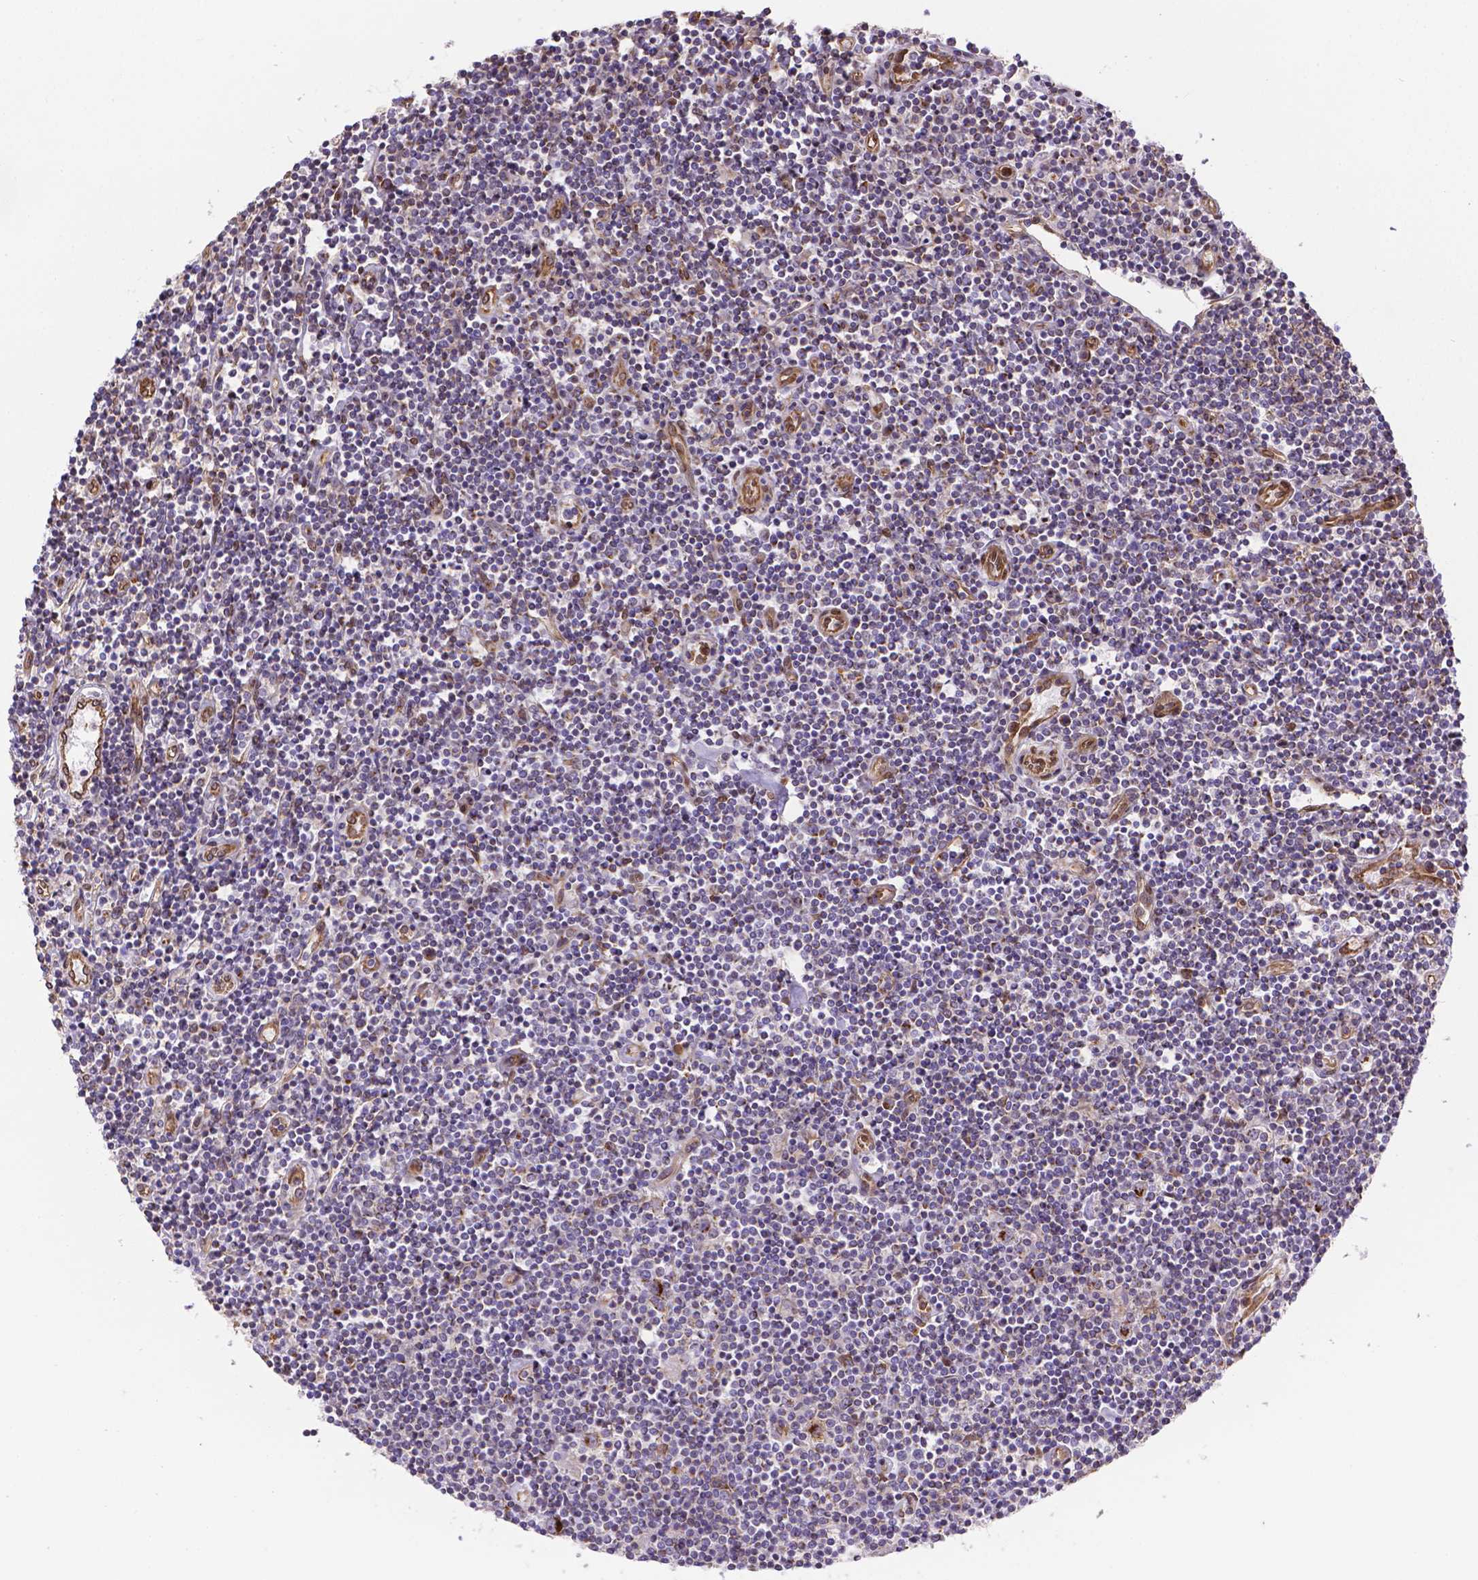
{"staining": {"intensity": "weak", "quantity": ">75%", "location": "cytoplasmic/membranous"}, "tissue": "lymphoma", "cell_type": "Tumor cells", "image_type": "cancer", "snomed": [{"axis": "morphology", "description": "Hodgkin's disease, NOS"}, {"axis": "topography", "description": "Lymph node"}], "caption": "Hodgkin's disease stained for a protein (brown) displays weak cytoplasmic/membranous positive positivity in approximately >75% of tumor cells.", "gene": "YAP1", "patient": {"sex": "male", "age": 40}}